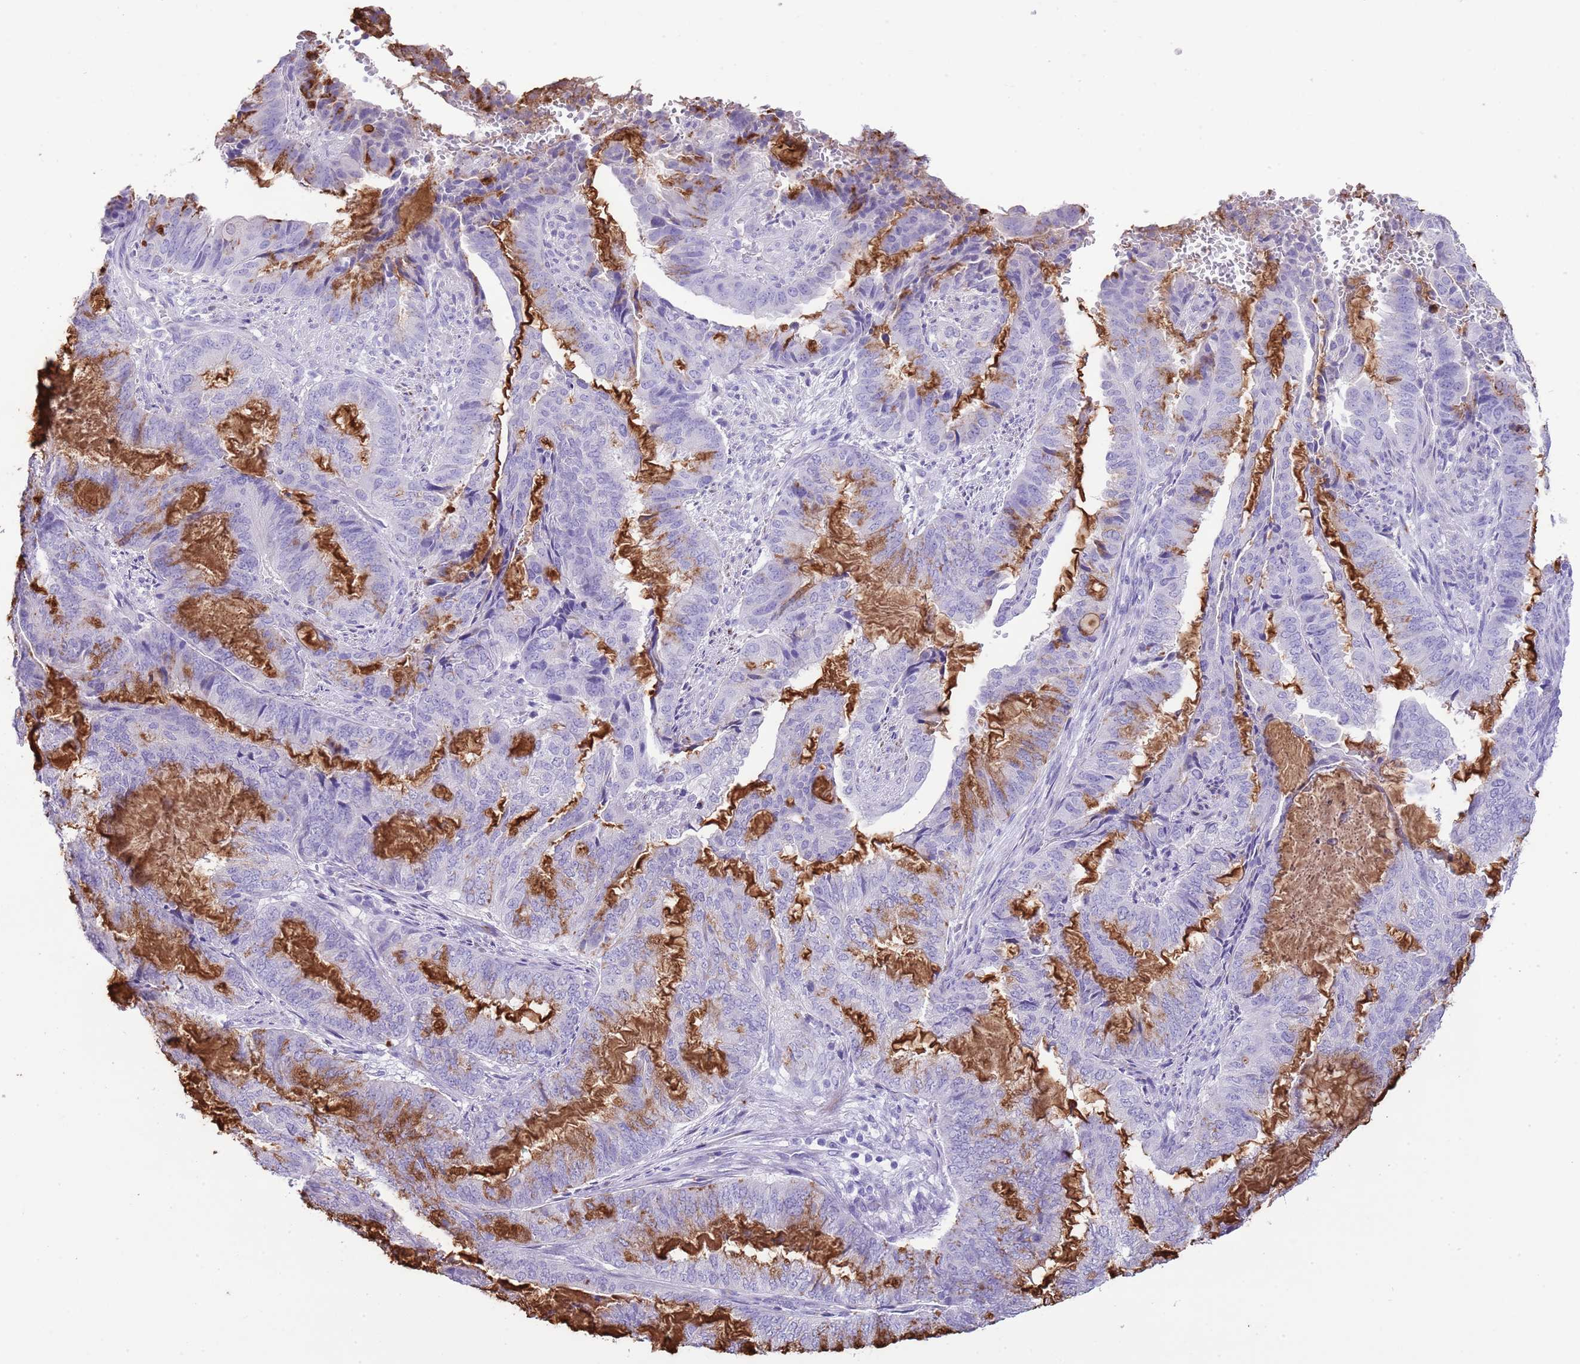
{"staining": {"intensity": "negative", "quantity": "none", "location": "none"}, "tissue": "endometrial cancer", "cell_type": "Tumor cells", "image_type": "cancer", "snomed": [{"axis": "morphology", "description": "Adenocarcinoma, NOS"}, {"axis": "topography", "description": "Endometrium"}], "caption": "This is an immunohistochemistry histopathology image of human endometrial cancer (adenocarcinoma). There is no staining in tumor cells.", "gene": "OR2Z1", "patient": {"sex": "female", "age": 51}}